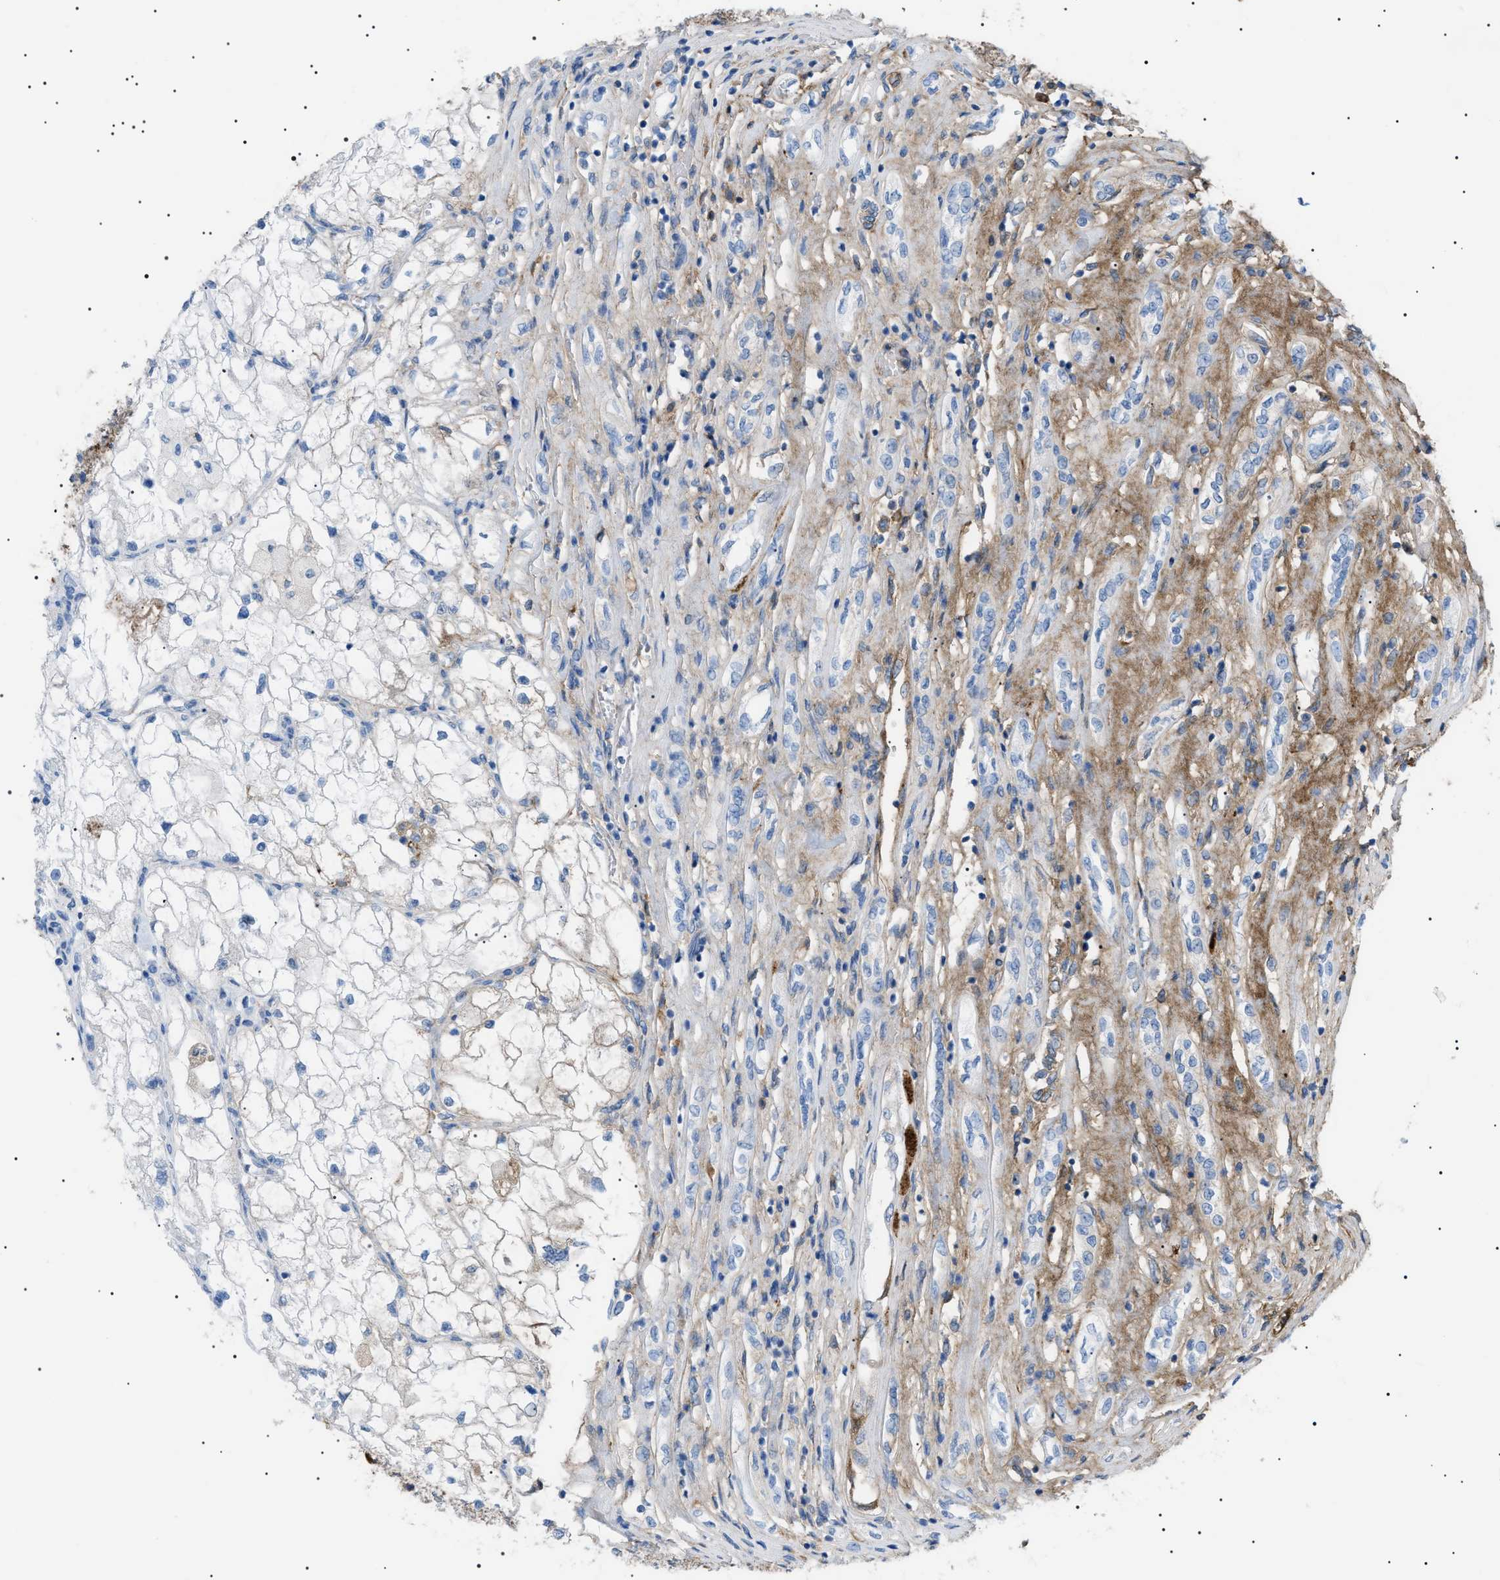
{"staining": {"intensity": "negative", "quantity": "none", "location": "none"}, "tissue": "renal cancer", "cell_type": "Tumor cells", "image_type": "cancer", "snomed": [{"axis": "morphology", "description": "Adenocarcinoma, NOS"}, {"axis": "topography", "description": "Kidney"}], "caption": "Protein analysis of renal cancer (adenocarcinoma) exhibits no significant expression in tumor cells.", "gene": "LPA", "patient": {"sex": "female", "age": 70}}